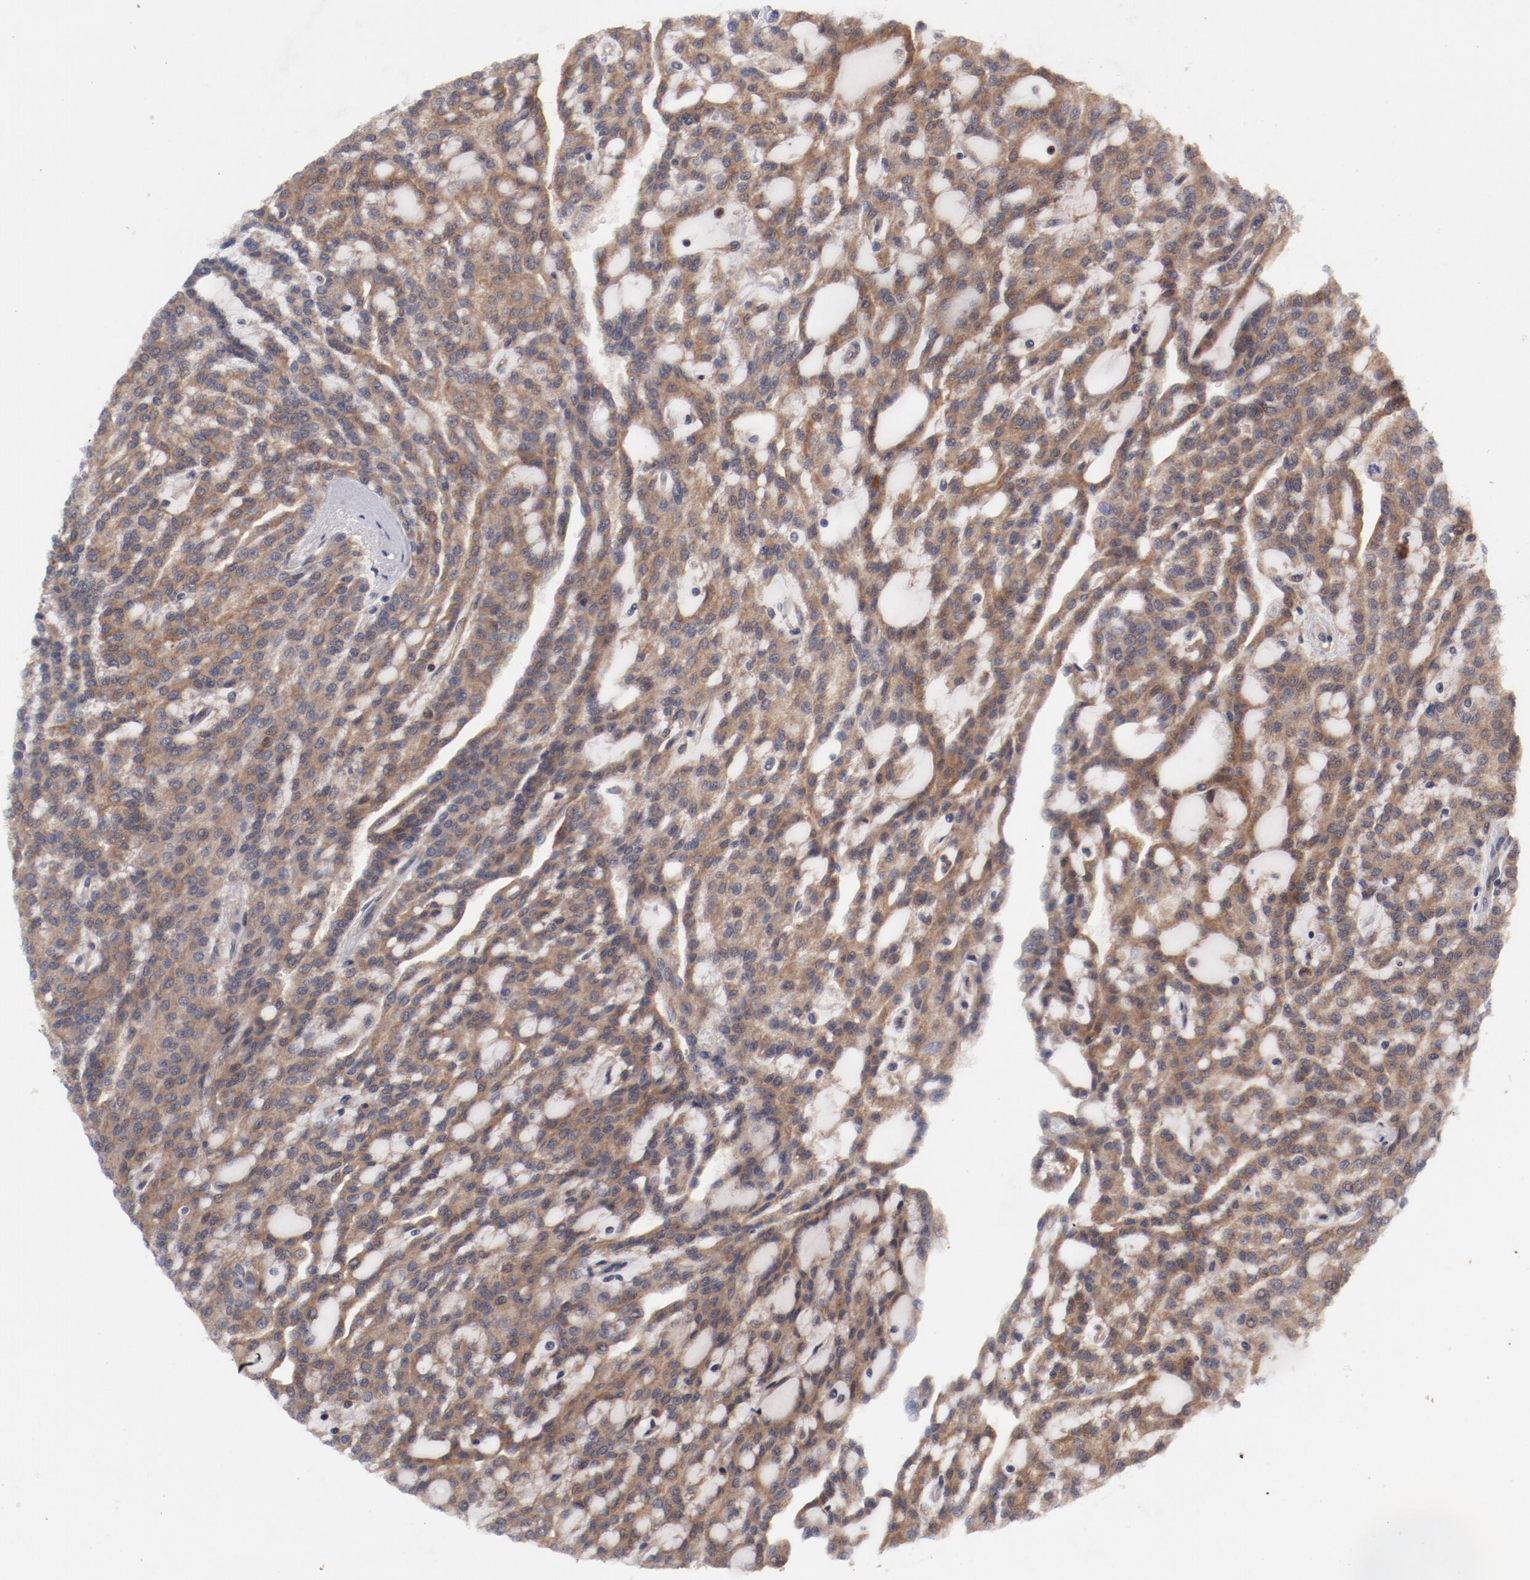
{"staining": {"intensity": "moderate", "quantity": ">75%", "location": "cytoplasmic/membranous"}, "tissue": "renal cancer", "cell_type": "Tumor cells", "image_type": "cancer", "snomed": [{"axis": "morphology", "description": "Adenocarcinoma, NOS"}, {"axis": "topography", "description": "Kidney"}], "caption": "Immunohistochemistry (IHC) photomicrograph of neoplastic tissue: human adenocarcinoma (renal) stained using immunohistochemistry (IHC) reveals medium levels of moderate protein expression localized specifically in the cytoplasmic/membranous of tumor cells, appearing as a cytoplasmic/membranous brown color.", "gene": "GUF1", "patient": {"sex": "male", "age": 63}}